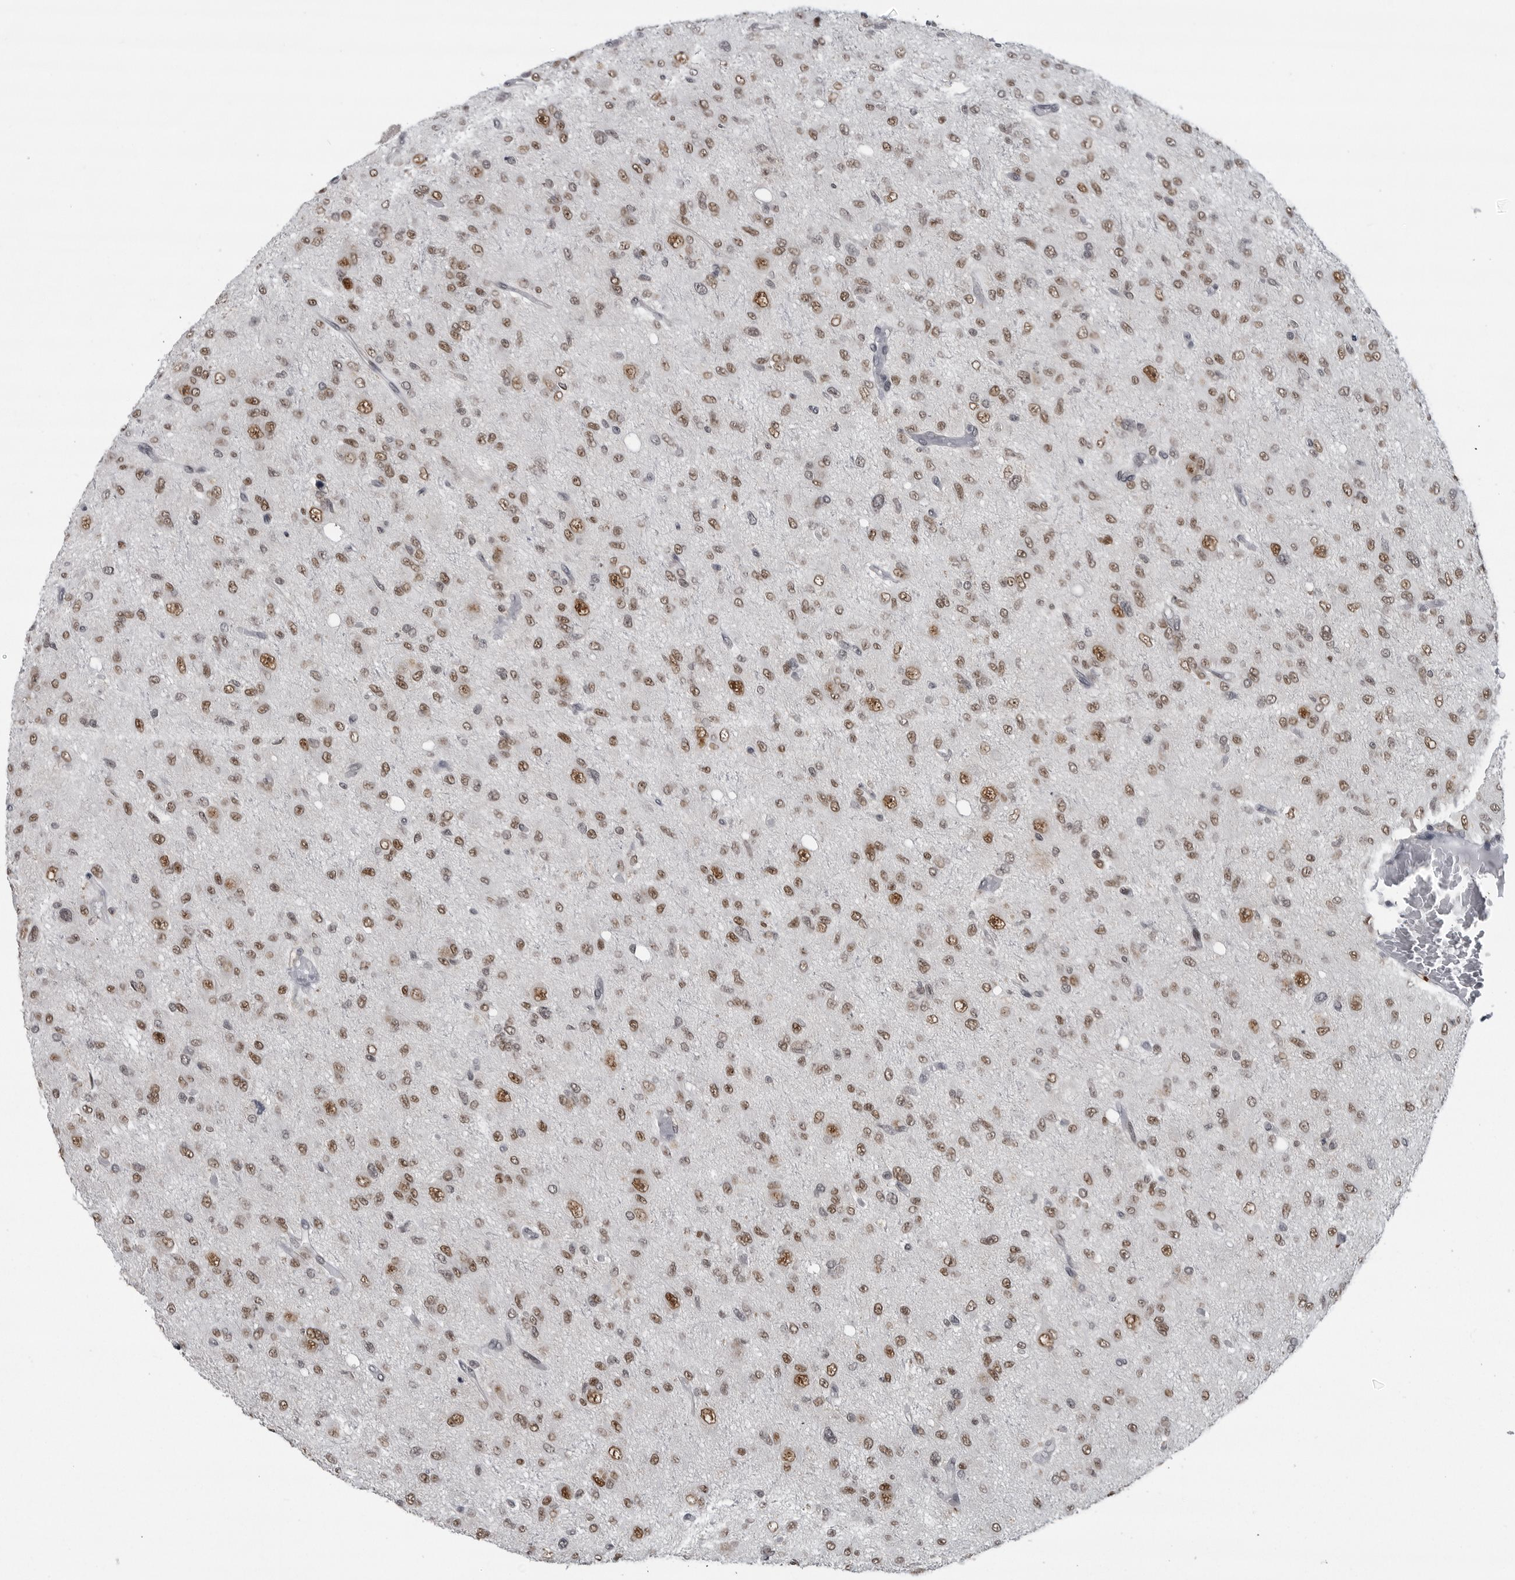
{"staining": {"intensity": "moderate", "quantity": ">75%", "location": "nuclear"}, "tissue": "glioma", "cell_type": "Tumor cells", "image_type": "cancer", "snomed": [{"axis": "morphology", "description": "Glioma, malignant, High grade"}, {"axis": "topography", "description": "Brain"}], "caption": "Immunohistochemical staining of human glioma reveals medium levels of moderate nuclear protein positivity in approximately >75% of tumor cells.", "gene": "C8orf58", "patient": {"sex": "female", "age": 59}}